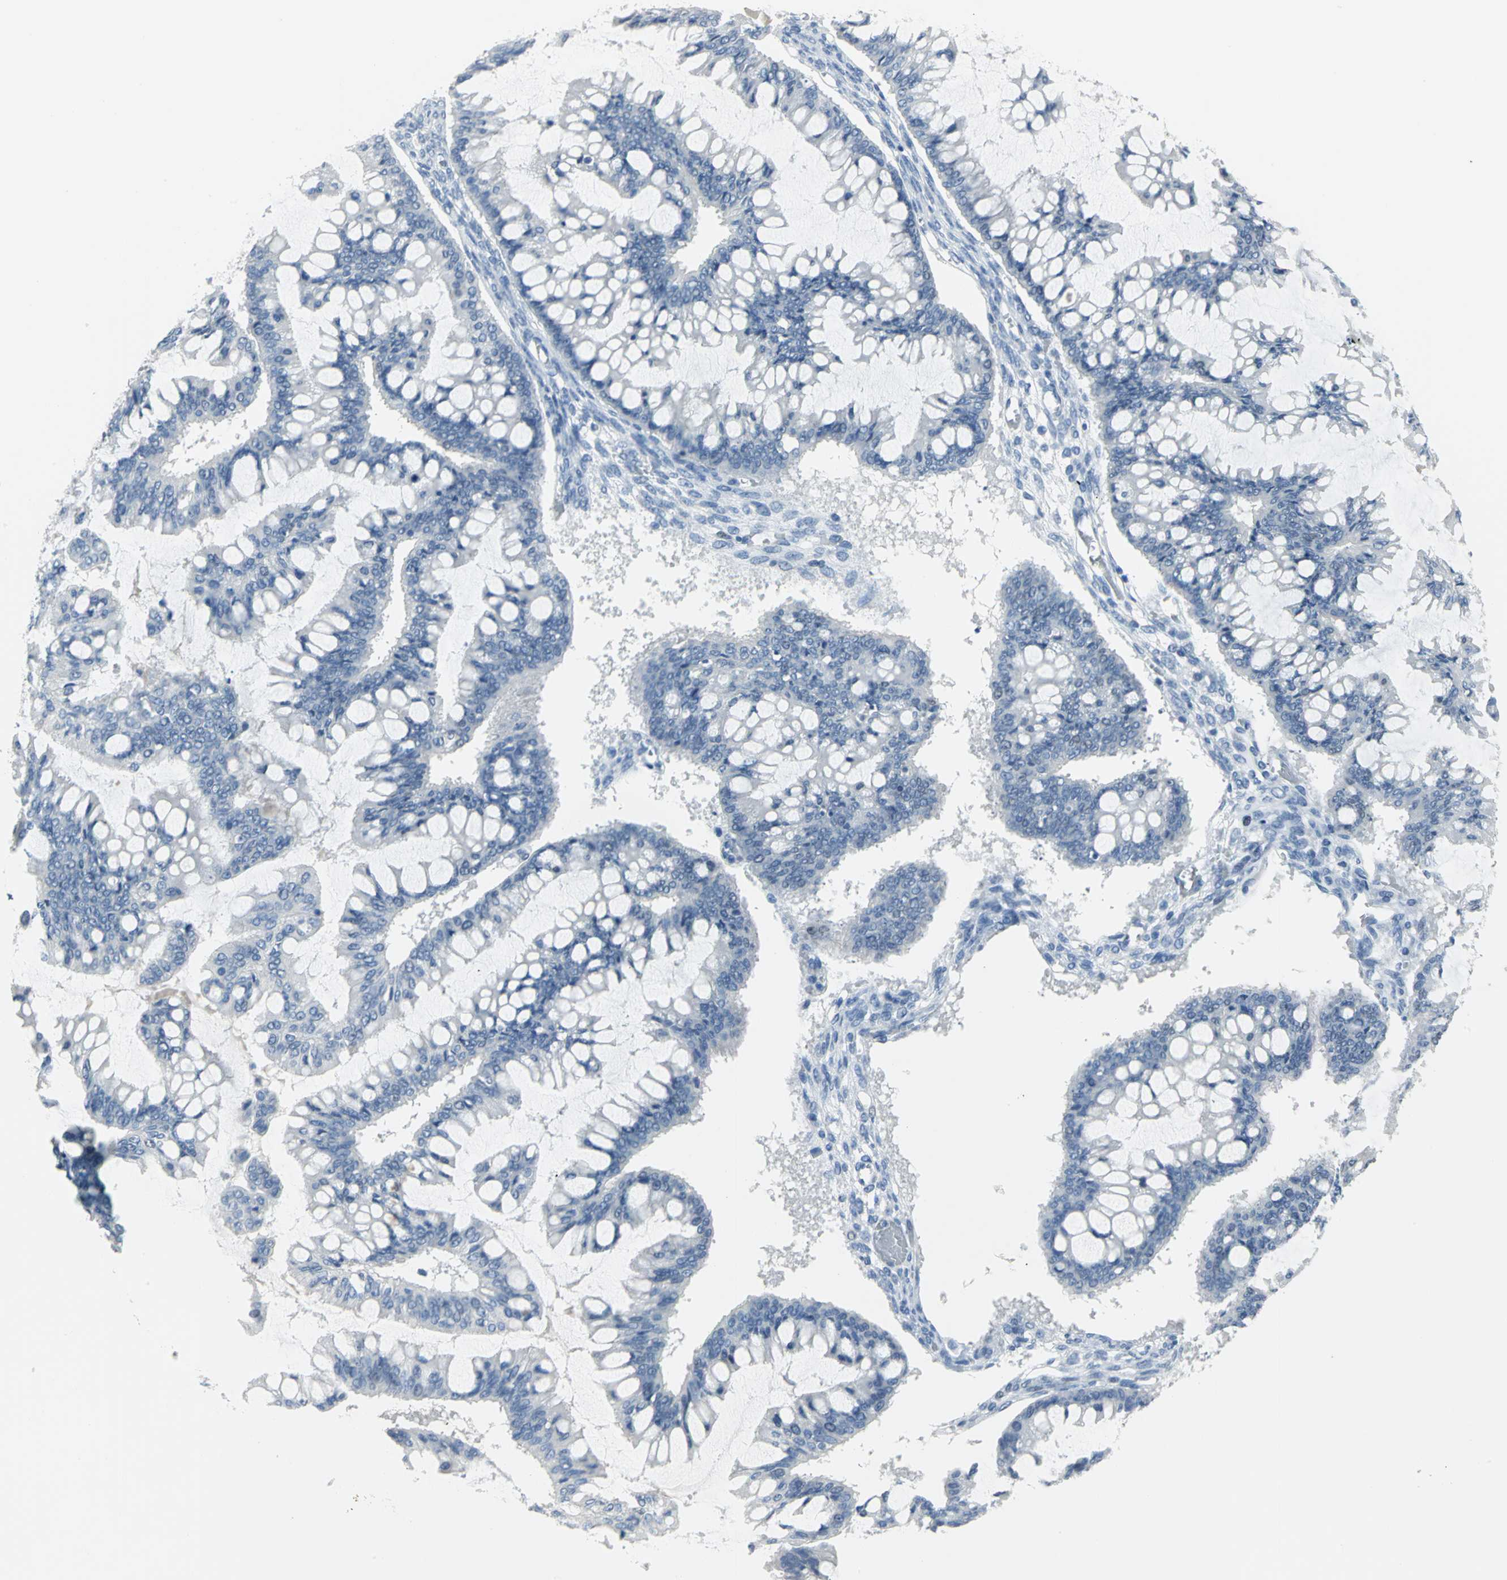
{"staining": {"intensity": "weak", "quantity": "<25%", "location": "nuclear"}, "tissue": "ovarian cancer", "cell_type": "Tumor cells", "image_type": "cancer", "snomed": [{"axis": "morphology", "description": "Cystadenocarcinoma, mucinous, NOS"}, {"axis": "topography", "description": "Ovary"}], "caption": "Human ovarian mucinous cystadenocarcinoma stained for a protein using immunohistochemistry (IHC) exhibits no positivity in tumor cells.", "gene": "MCM3", "patient": {"sex": "female", "age": 73}}